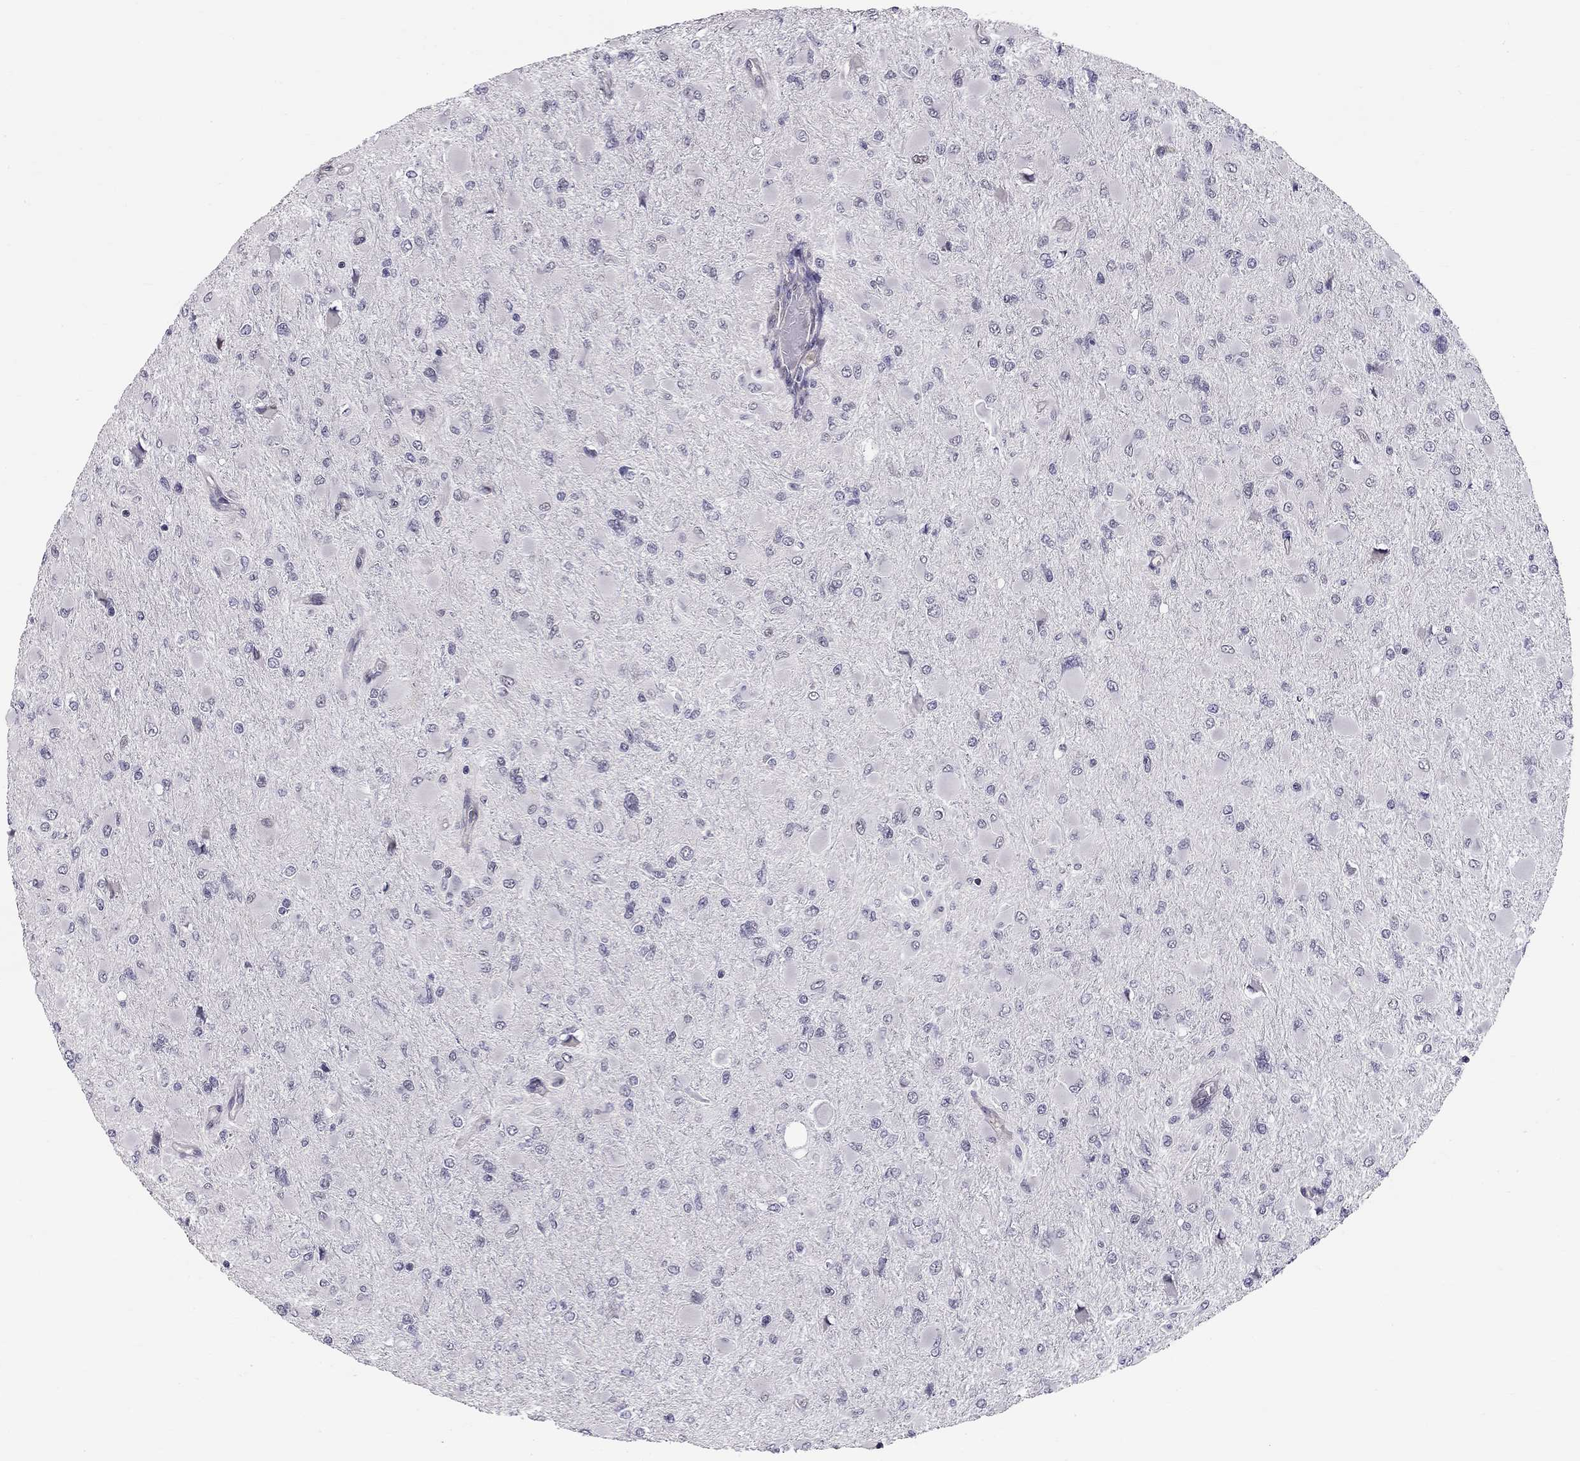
{"staining": {"intensity": "negative", "quantity": "none", "location": "none"}, "tissue": "glioma", "cell_type": "Tumor cells", "image_type": "cancer", "snomed": [{"axis": "morphology", "description": "Glioma, malignant, High grade"}, {"axis": "topography", "description": "Cerebral cortex"}], "caption": "An image of human malignant glioma (high-grade) is negative for staining in tumor cells.", "gene": "GJB4", "patient": {"sex": "female", "age": 36}}